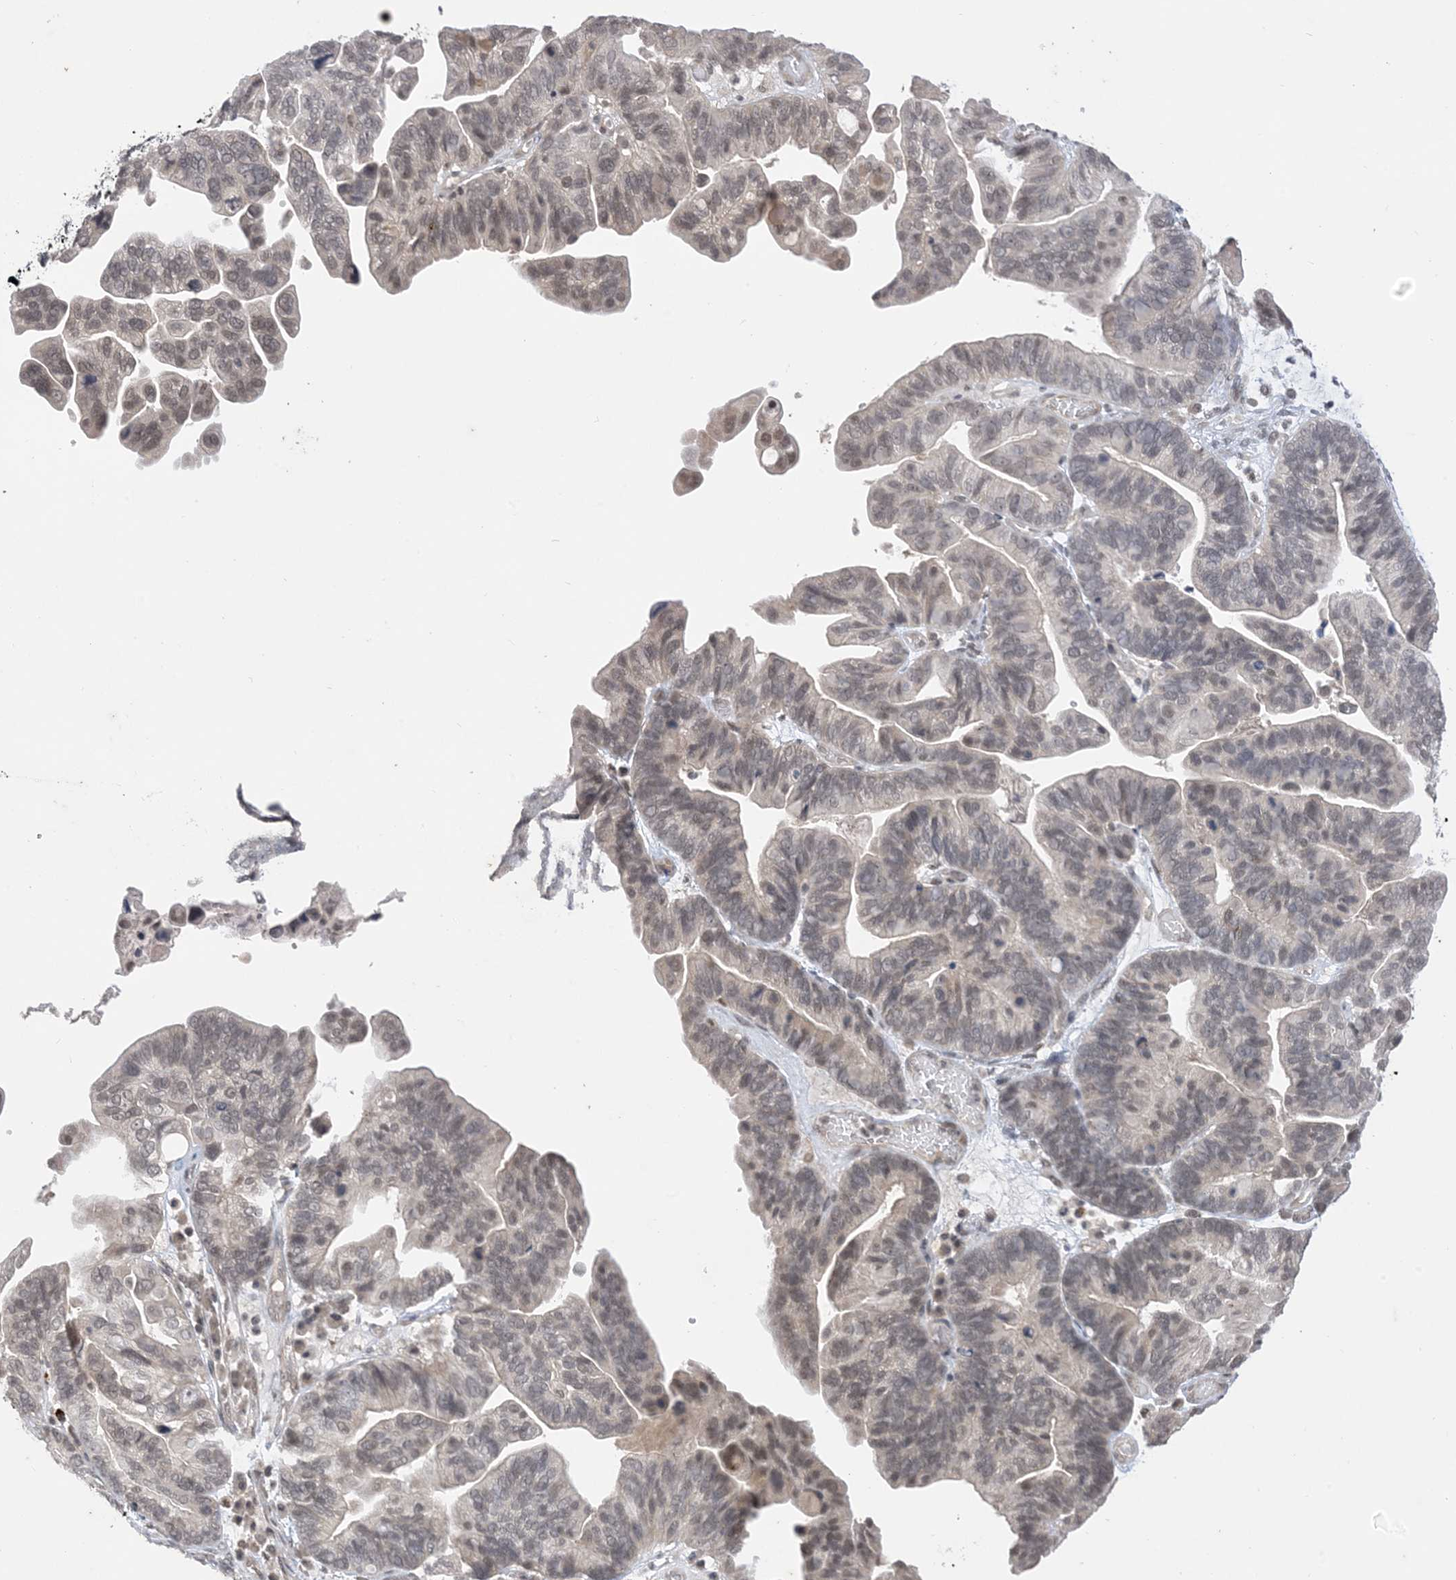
{"staining": {"intensity": "weak", "quantity": "25%-75%", "location": "nuclear"}, "tissue": "ovarian cancer", "cell_type": "Tumor cells", "image_type": "cancer", "snomed": [{"axis": "morphology", "description": "Cystadenocarcinoma, serous, NOS"}, {"axis": "topography", "description": "Ovary"}], "caption": "Immunohistochemistry (DAB (3,3'-diaminobenzidine)) staining of human ovarian serous cystadenocarcinoma demonstrates weak nuclear protein expression in about 25%-75% of tumor cells. (DAB (3,3'-diaminobenzidine) IHC, brown staining for protein, blue staining for nuclei).", "gene": "RANBP9", "patient": {"sex": "female", "age": 56}}